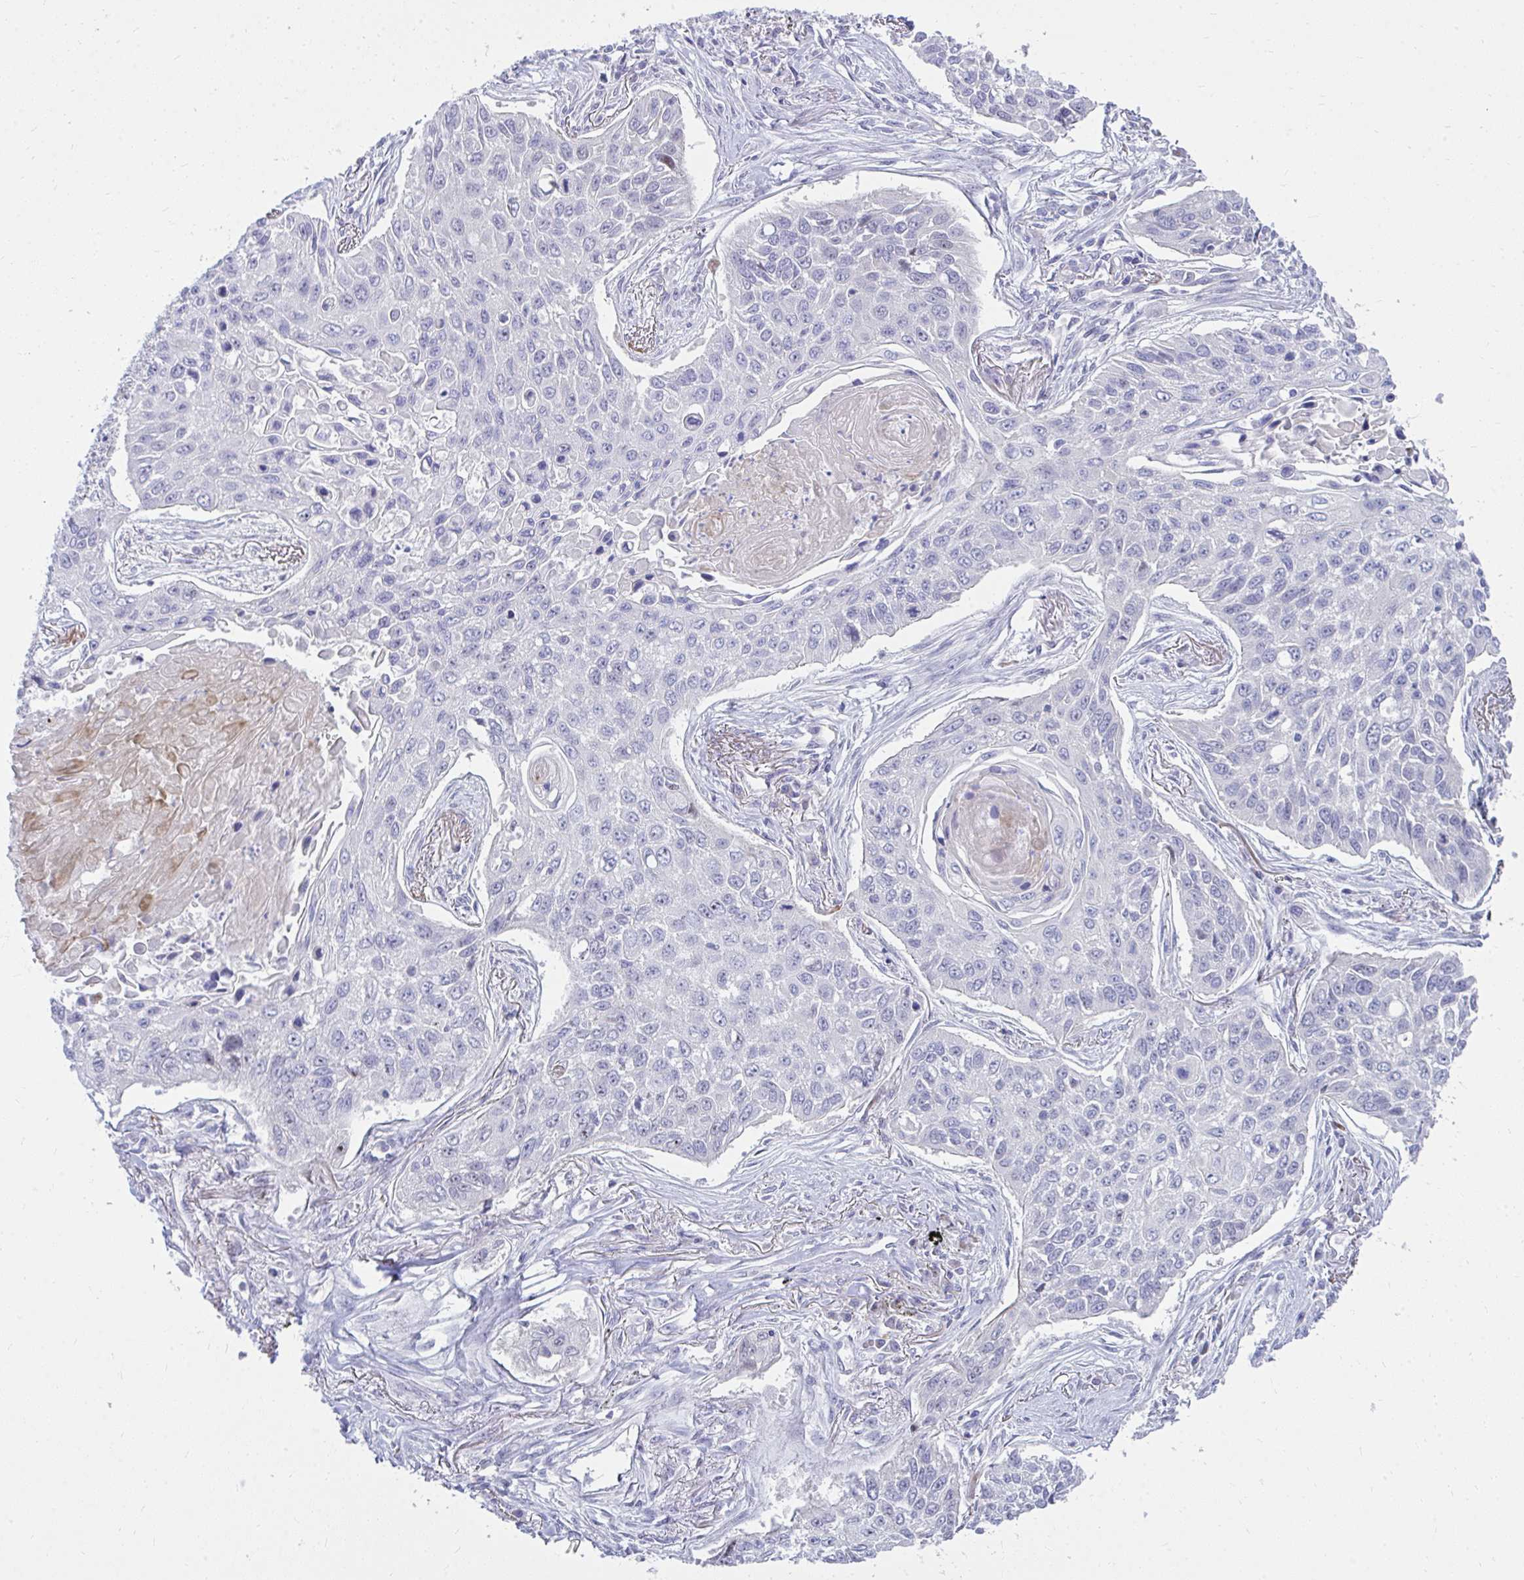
{"staining": {"intensity": "negative", "quantity": "none", "location": "none"}, "tissue": "lung cancer", "cell_type": "Tumor cells", "image_type": "cancer", "snomed": [{"axis": "morphology", "description": "Squamous cell carcinoma, NOS"}, {"axis": "topography", "description": "Lung"}], "caption": "An immunohistochemistry (IHC) histopathology image of lung squamous cell carcinoma is shown. There is no staining in tumor cells of lung squamous cell carcinoma.", "gene": "LRRC36", "patient": {"sex": "male", "age": 75}}